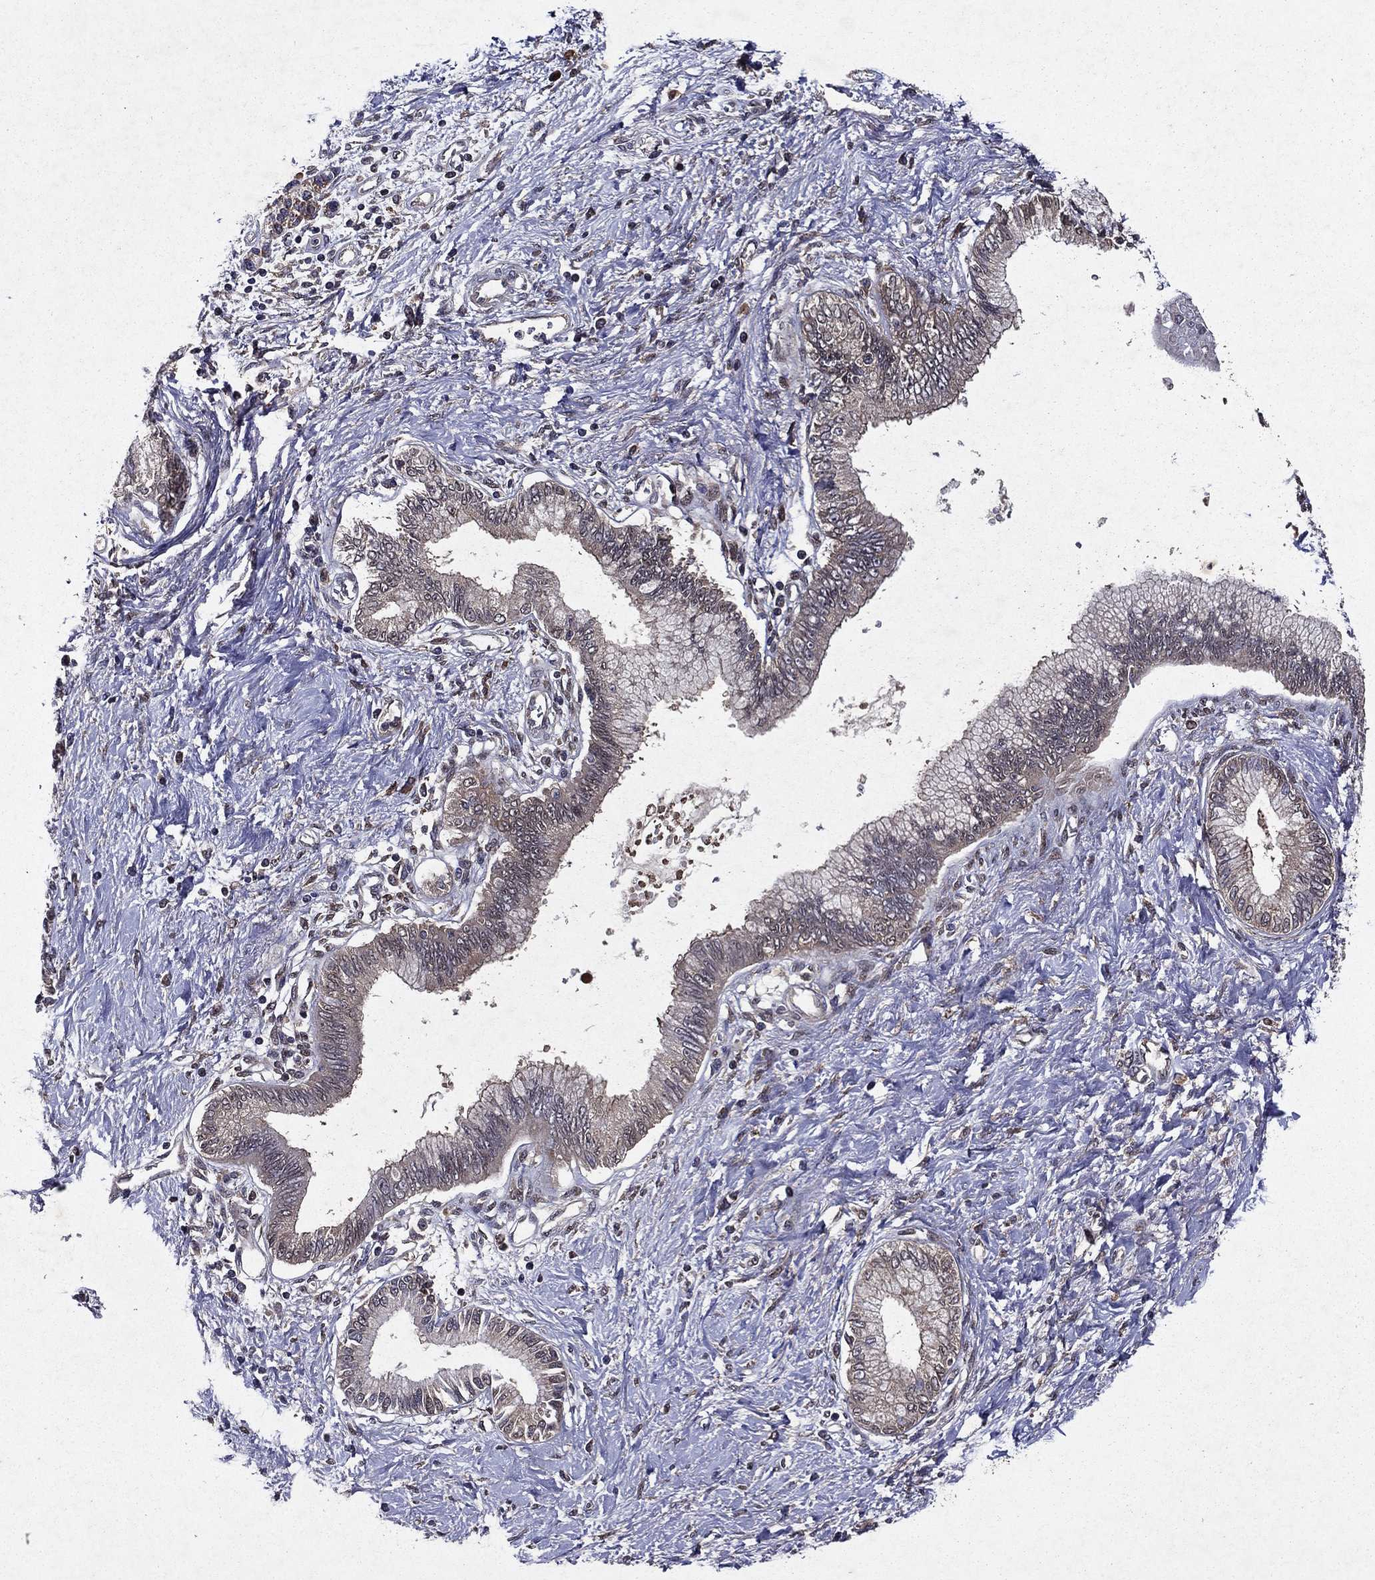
{"staining": {"intensity": "negative", "quantity": "none", "location": "none"}, "tissue": "pancreatic cancer", "cell_type": "Tumor cells", "image_type": "cancer", "snomed": [{"axis": "morphology", "description": "Adenocarcinoma, NOS"}, {"axis": "topography", "description": "Pancreas"}], "caption": "This photomicrograph is of pancreatic cancer stained with immunohistochemistry to label a protein in brown with the nuclei are counter-stained blue. There is no positivity in tumor cells.", "gene": "EIF2B4", "patient": {"sex": "female", "age": 77}}